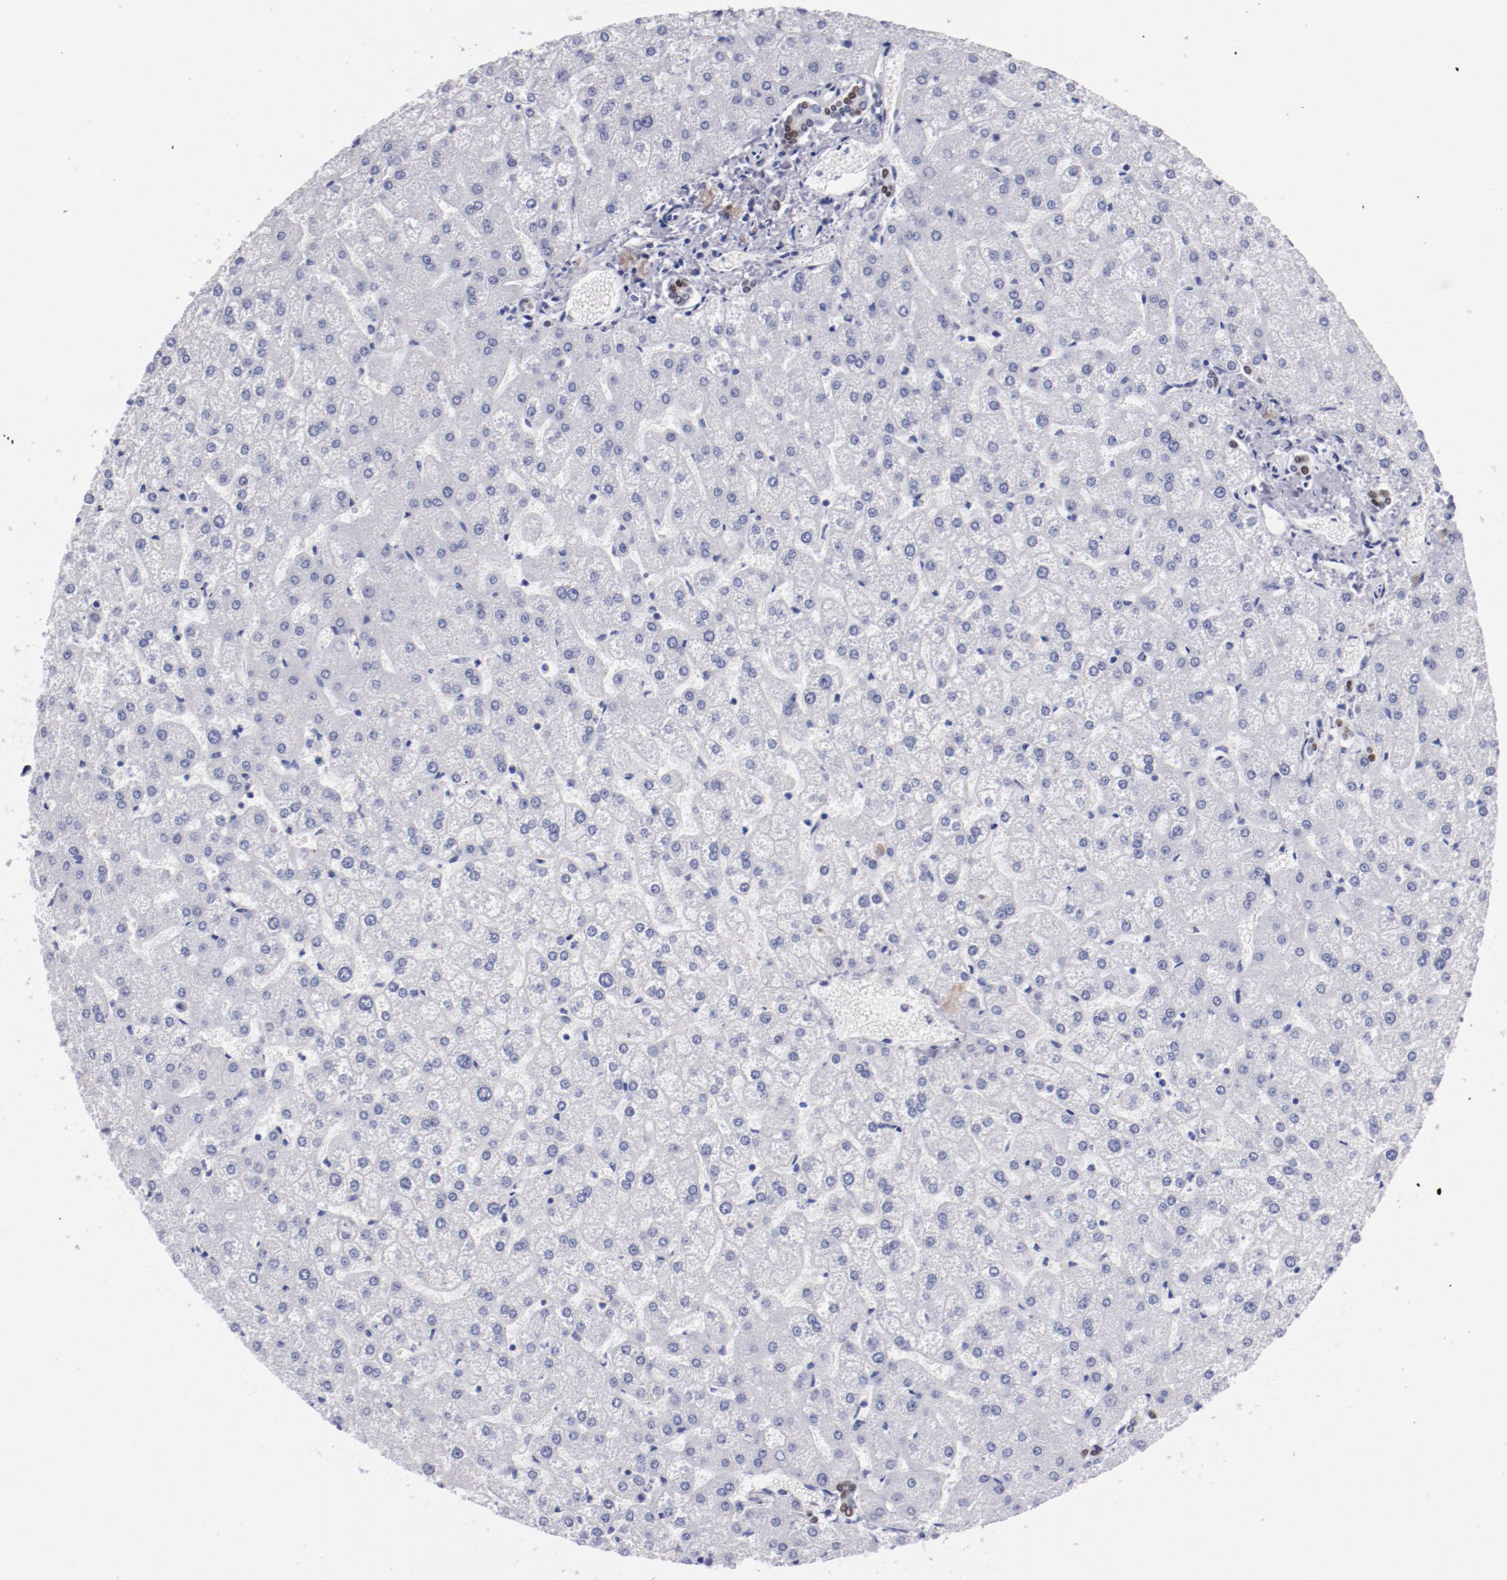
{"staining": {"intensity": "moderate", "quantity": "25%-75%", "location": "nuclear"}, "tissue": "liver", "cell_type": "Cholangiocytes", "image_type": "normal", "snomed": [{"axis": "morphology", "description": "Normal tissue, NOS"}, {"axis": "topography", "description": "Liver"}], "caption": "Unremarkable liver demonstrates moderate nuclear positivity in approximately 25%-75% of cholangiocytes, visualized by immunohistochemistry.", "gene": "HNF1B", "patient": {"sex": "female", "age": 32}}